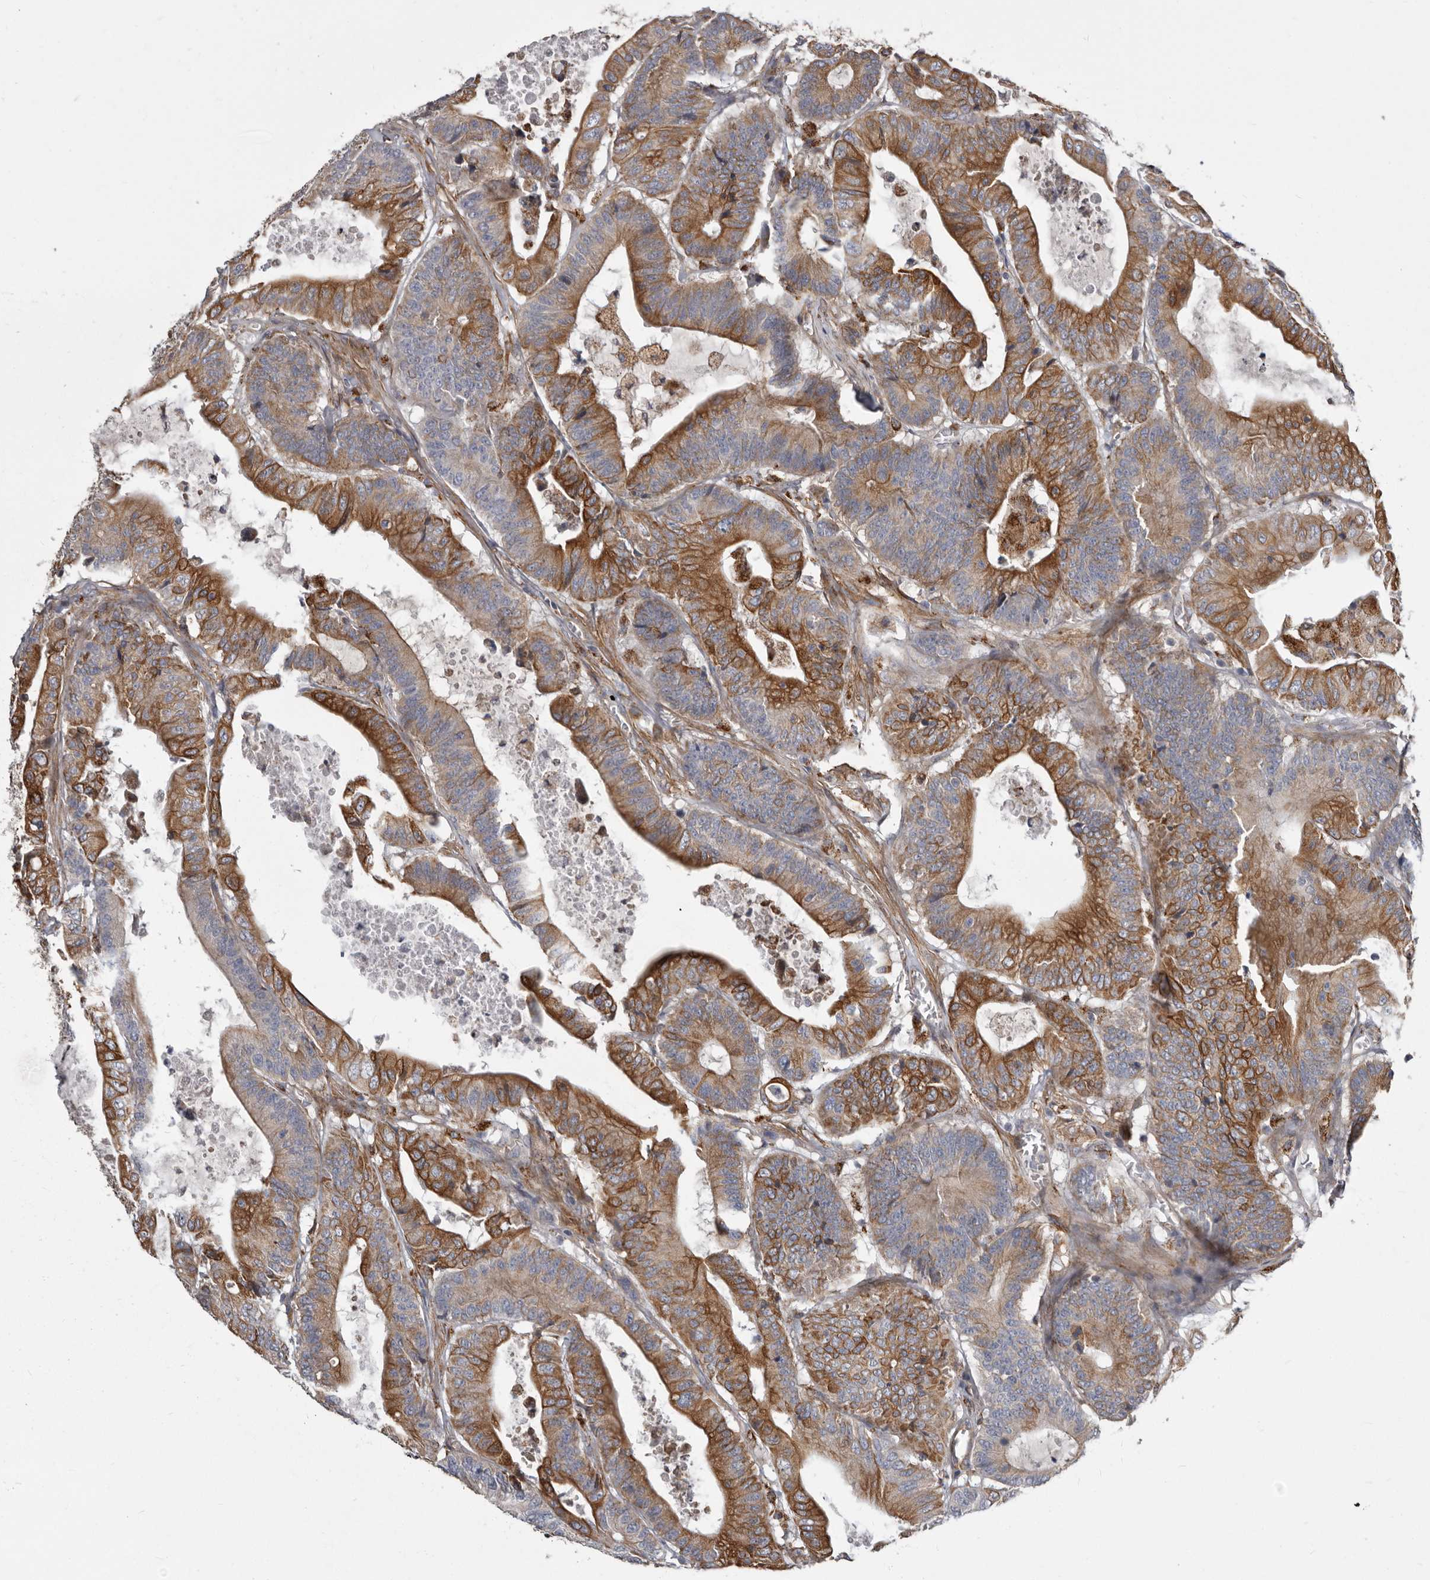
{"staining": {"intensity": "strong", "quantity": ">75%", "location": "cytoplasmic/membranous"}, "tissue": "colorectal cancer", "cell_type": "Tumor cells", "image_type": "cancer", "snomed": [{"axis": "morphology", "description": "Adenocarcinoma, NOS"}, {"axis": "topography", "description": "Colon"}], "caption": "Protein analysis of colorectal adenocarcinoma tissue reveals strong cytoplasmic/membranous positivity in about >75% of tumor cells.", "gene": "ENAH", "patient": {"sex": "female", "age": 84}}